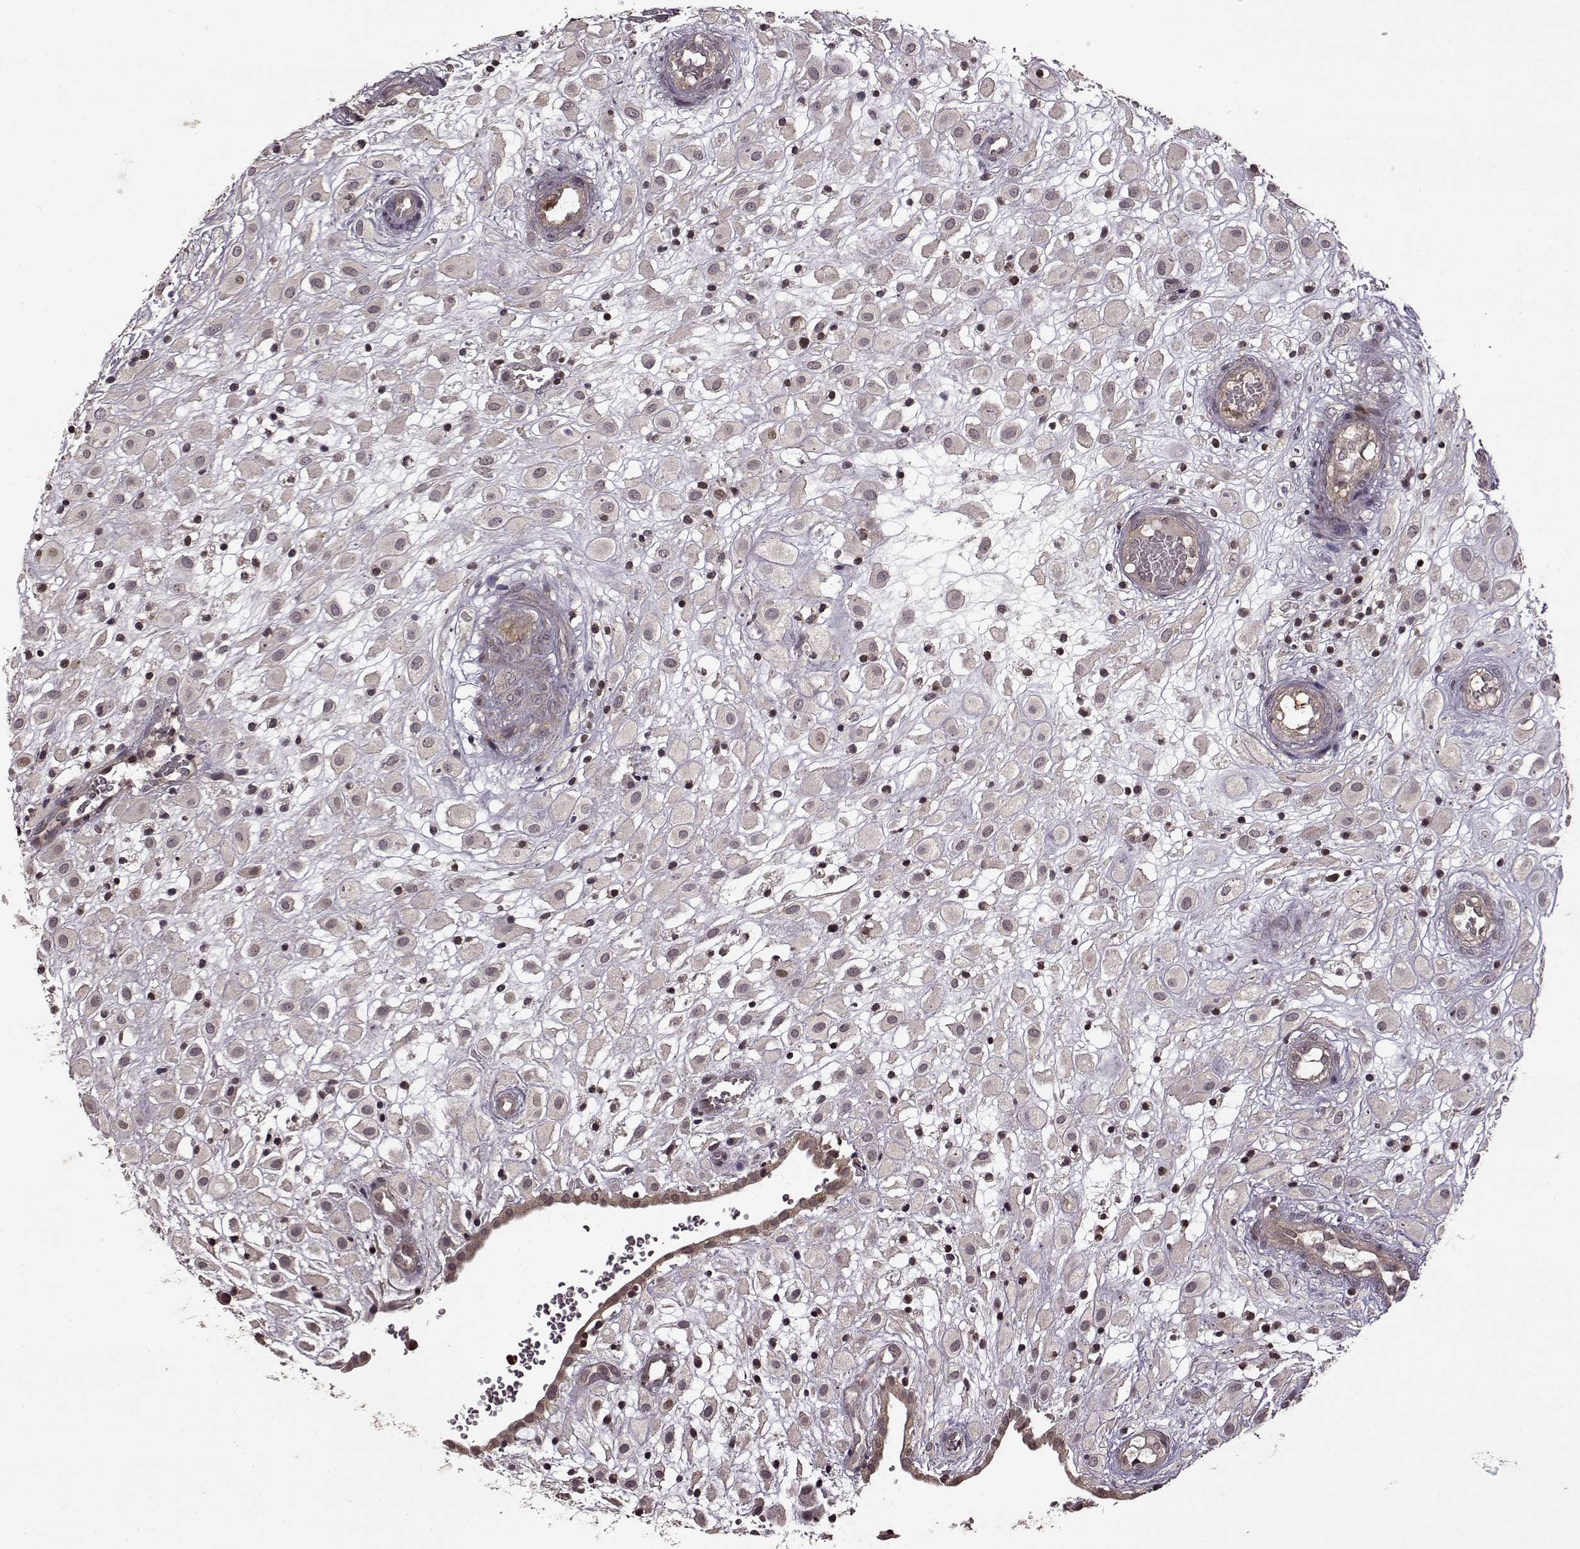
{"staining": {"intensity": "weak", "quantity": "25%-75%", "location": "cytoplasmic/membranous"}, "tissue": "placenta", "cell_type": "Decidual cells", "image_type": "normal", "snomed": [{"axis": "morphology", "description": "Normal tissue, NOS"}, {"axis": "topography", "description": "Placenta"}], "caption": "Benign placenta displays weak cytoplasmic/membranous expression in approximately 25%-75% of decidual cells The staining is performed using DAB brown chromogen to label protein expression. The nuclei are counter-stained blue using hematoxylin..", "gene": "TRMU", "patient": {"sex": "female", "age": 24}}